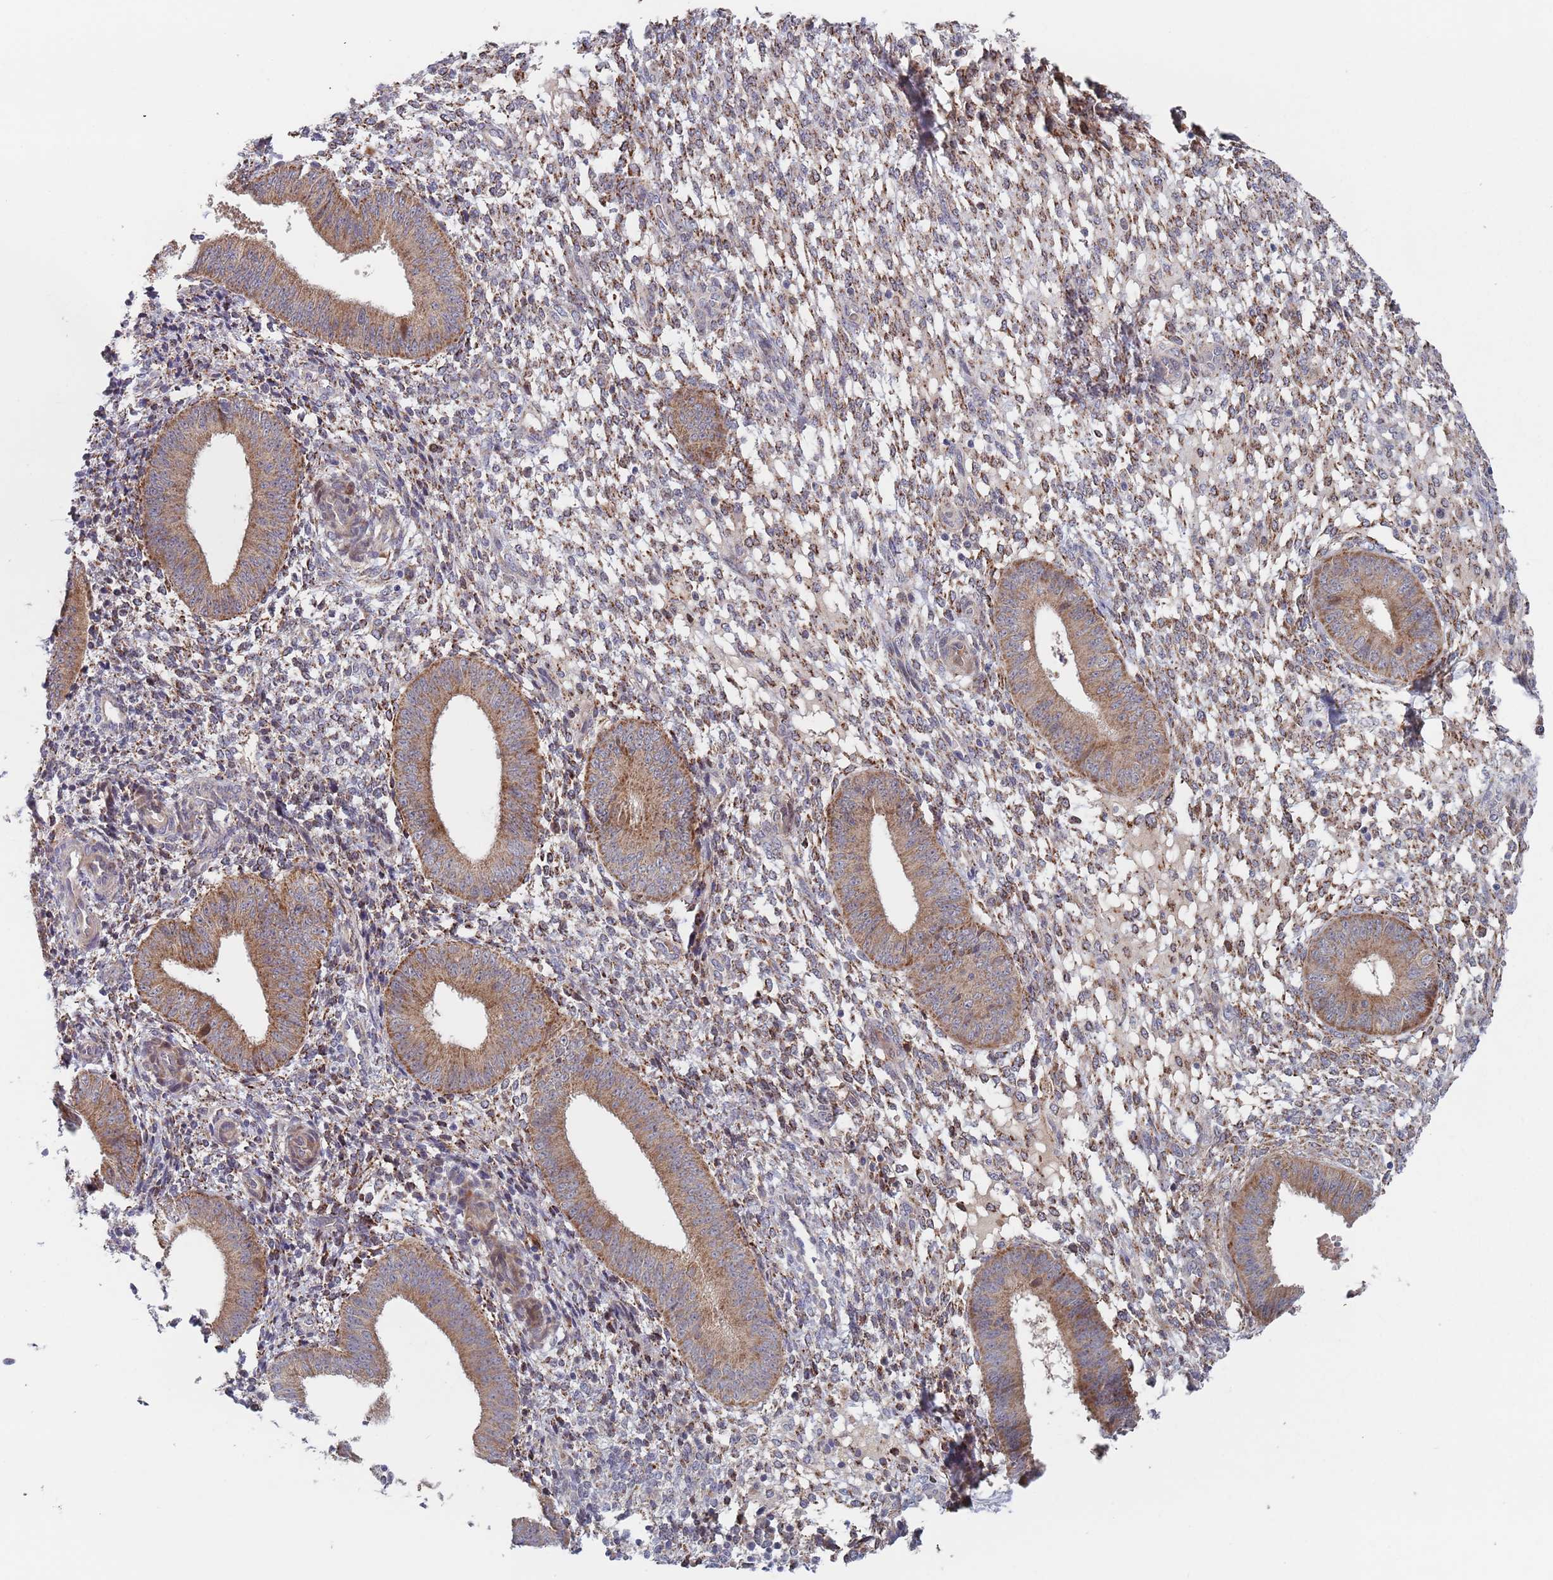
{"staining": {"intensity": "moderate", "quantity": "25%-75%", "location": "cytoplasmic/membranous"}, "tissue": "endometrium", "cell_type": "Cells in endometrial stroma", "image_type": "normal", "snomed": [{"axis": "morphology", "description": "Normal tissue, NOS"}, {"axis": "topography", "description": "Endometrium"}], "caption": "Immunohistochemistry of benign human endometrium displays medium levels of moderate cytoplasmic/membranous positivity in about 25%-75% of cells in endometrial stroma.", "gene": "ZNF140", "patient": {"sex": "female", "age": 49}}